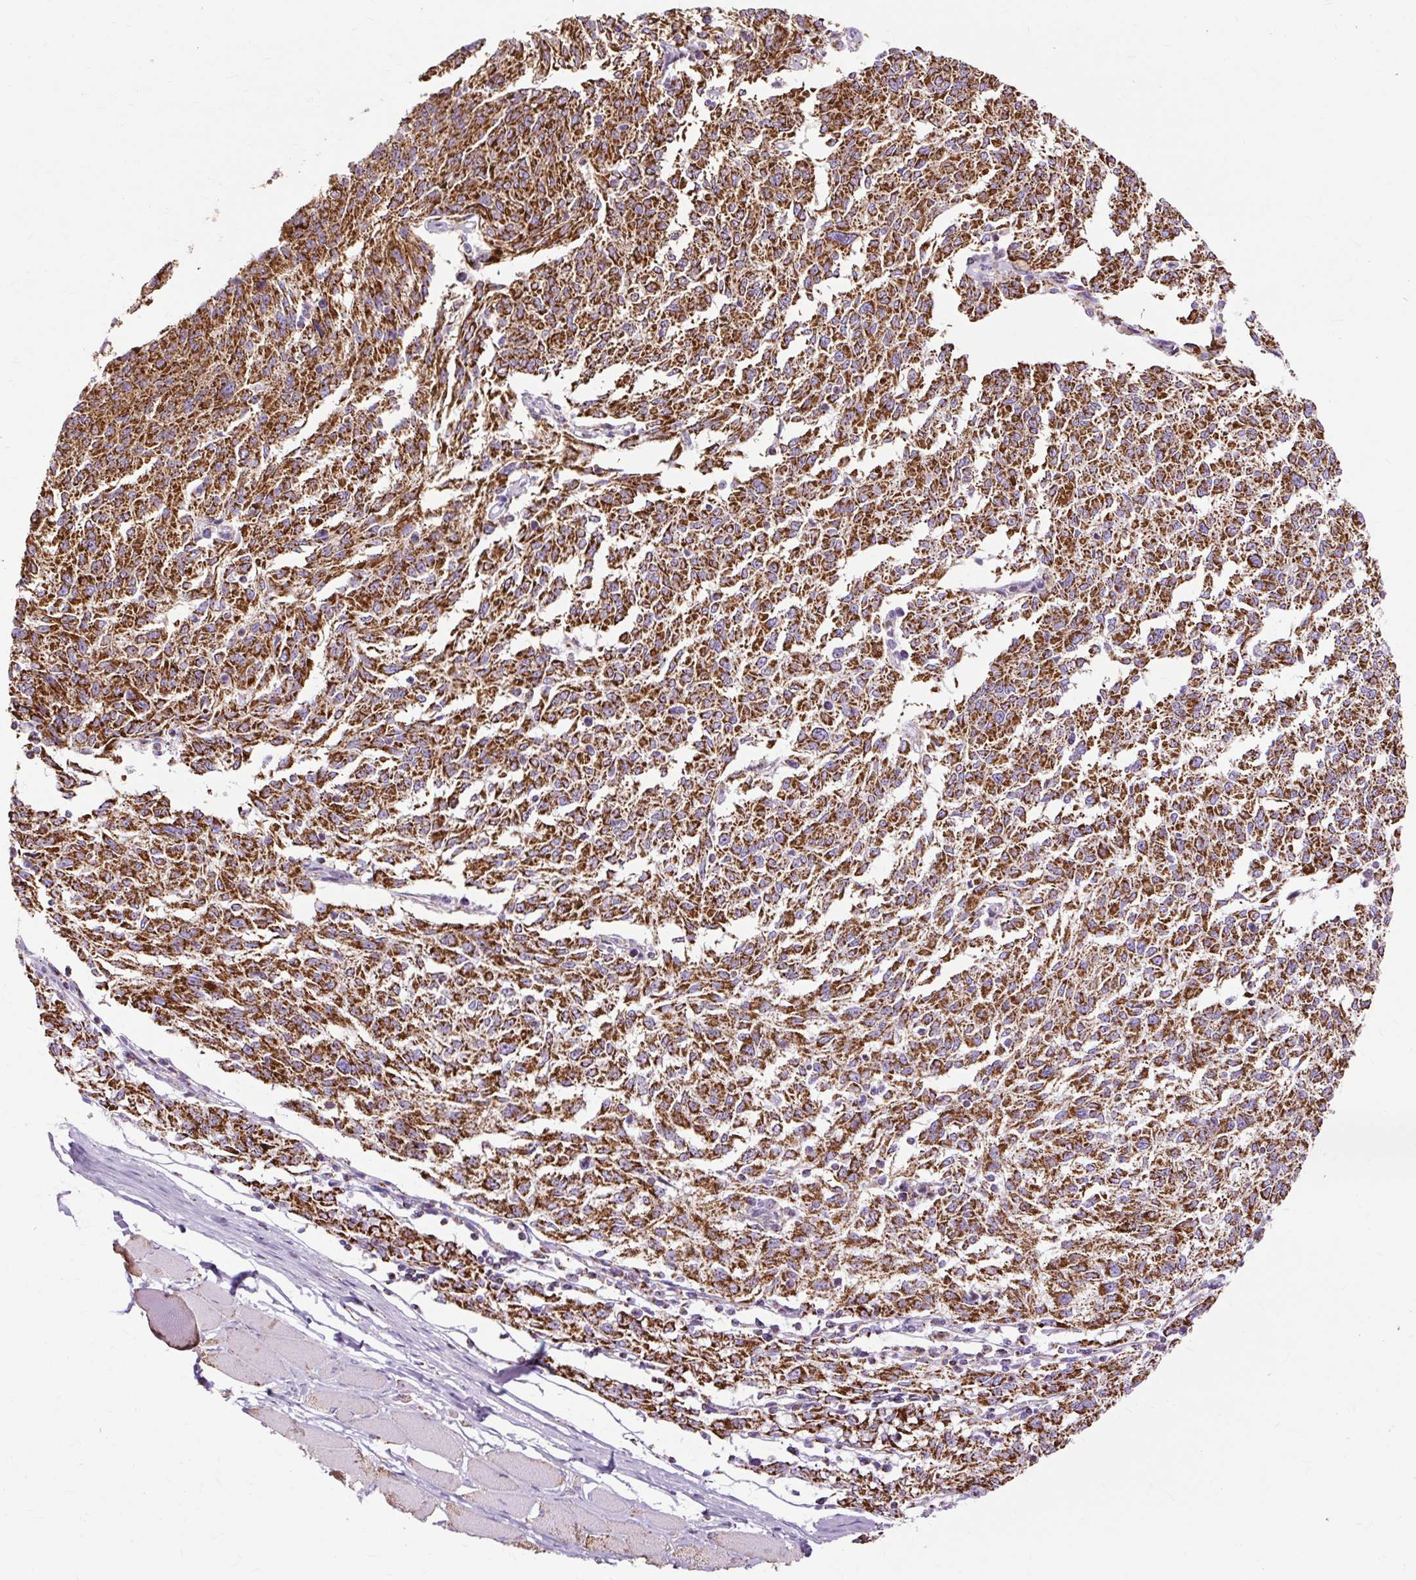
{"staining": {"intensity": "strong", "quantity": ">75%", "location": "cytoplasmic/membranous"}, "tissue": "melanoma", "cell_type": "Tumor cells", "image_type": "cancer", "snomed": [{"axis": "morphology", "description": "Malignant melanoma, NOS"}, {"axis": "topography", "description": "Skin"}], "caption": "A brown stain labels strong cytoplasmic/membranous positivity of a protein in malignant melanoma tumor cells.", "gene": "DLAT", "patient": {"sex": "female", "age": 72}}